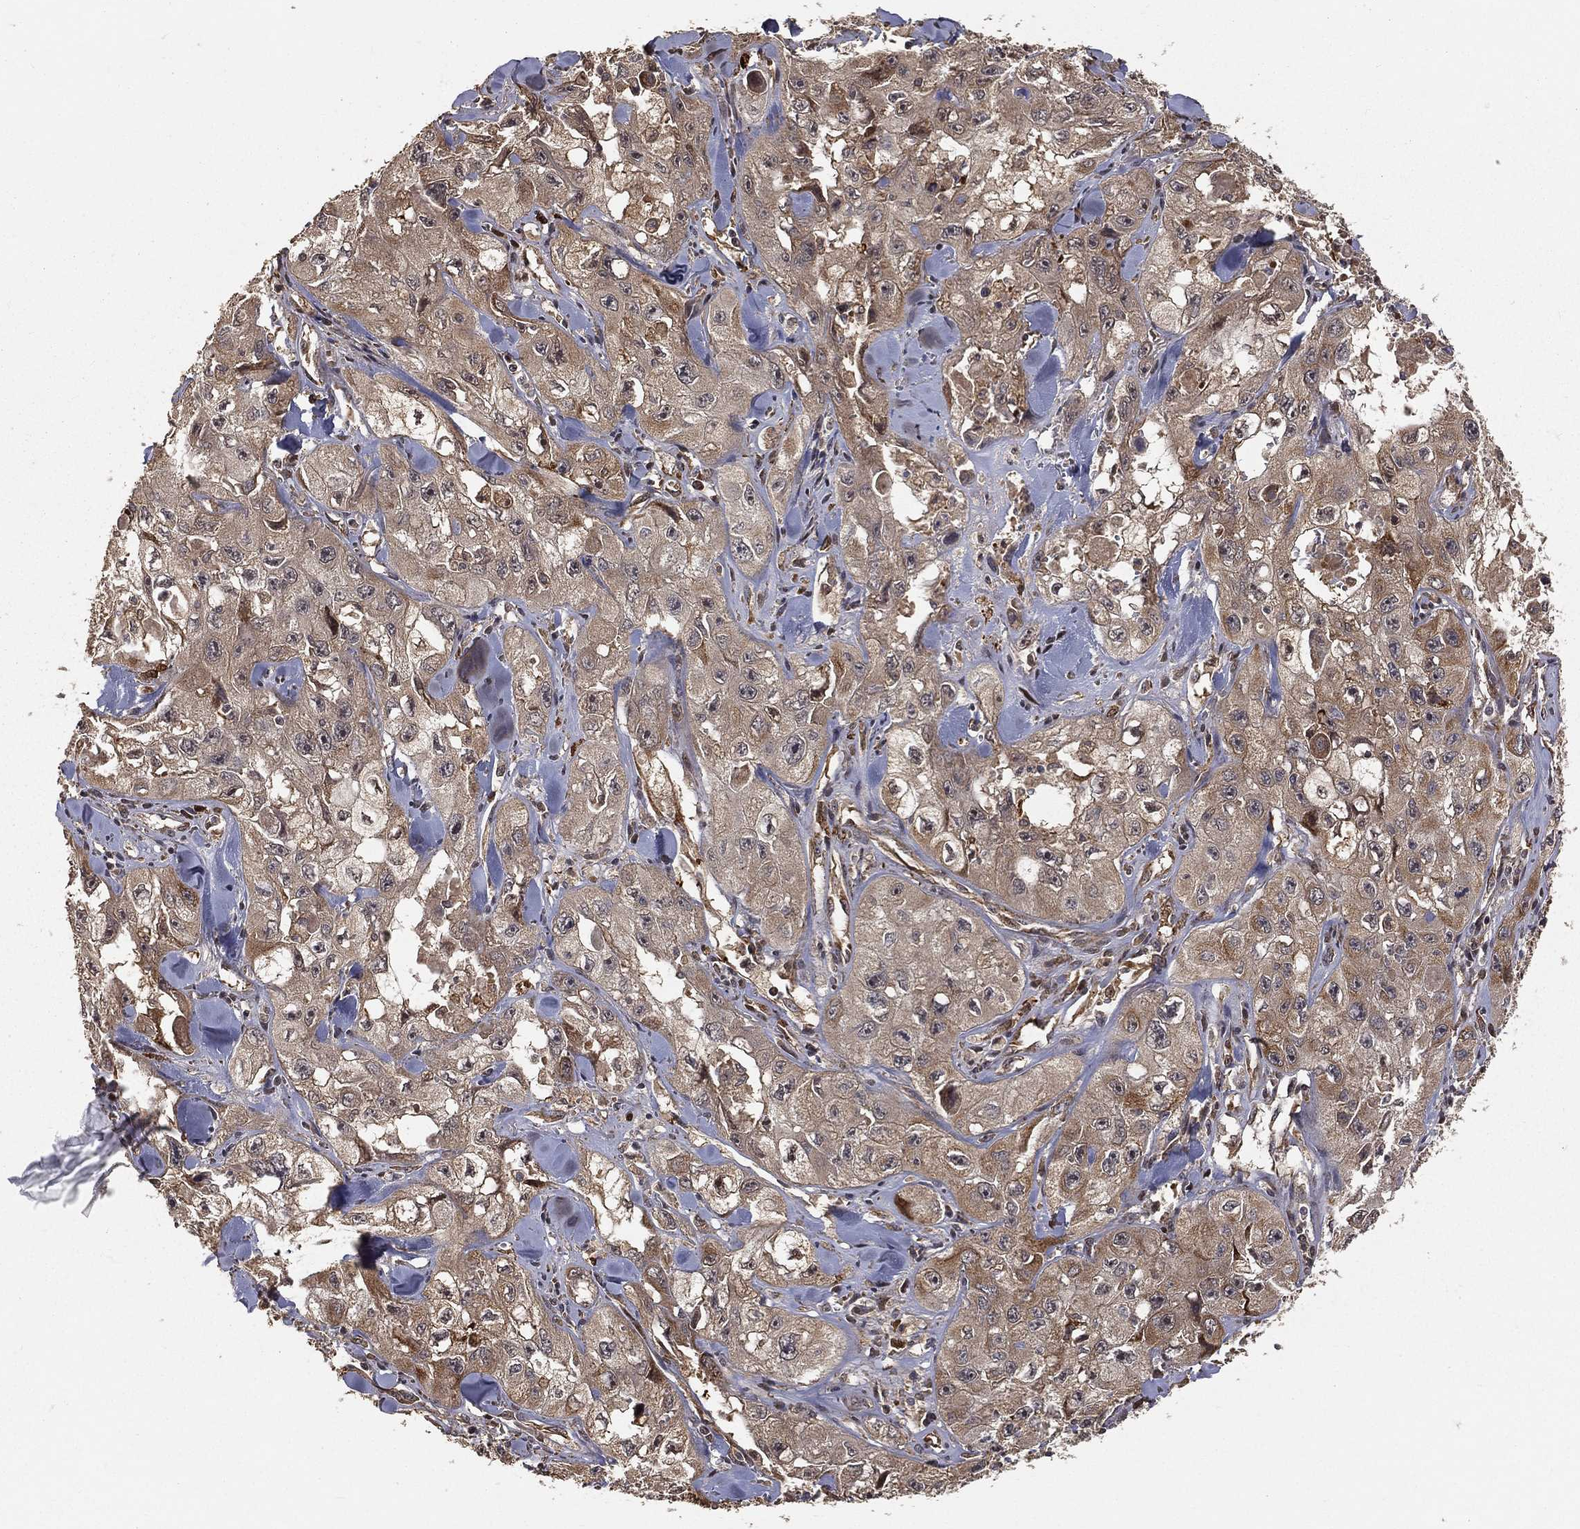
{"staining": {"intensity": "moderate", "quantity": "<25%", "location": "cytoplasmic/membranous"}, "tissue": "skin cancer", "cell_type": "Tumor cells", "image_type": "cancer", "snomed": [{"axis": "morphology", "description": "Squamous cell carcinoma, NOS"}, {"axis": "topography", "description": "Skin"}, {"axis": "topography", "description": "Subcutis"}], "caption": "Skin cancer tissue reveals moderate cytoplasmic/membranous positivity in approximately <25% of tumor cells (DAB IHC, brown staining for protein, blue staining for nuclei).", "gene": "MAPK1", "patient": {"sex": "male", "age": 73}}